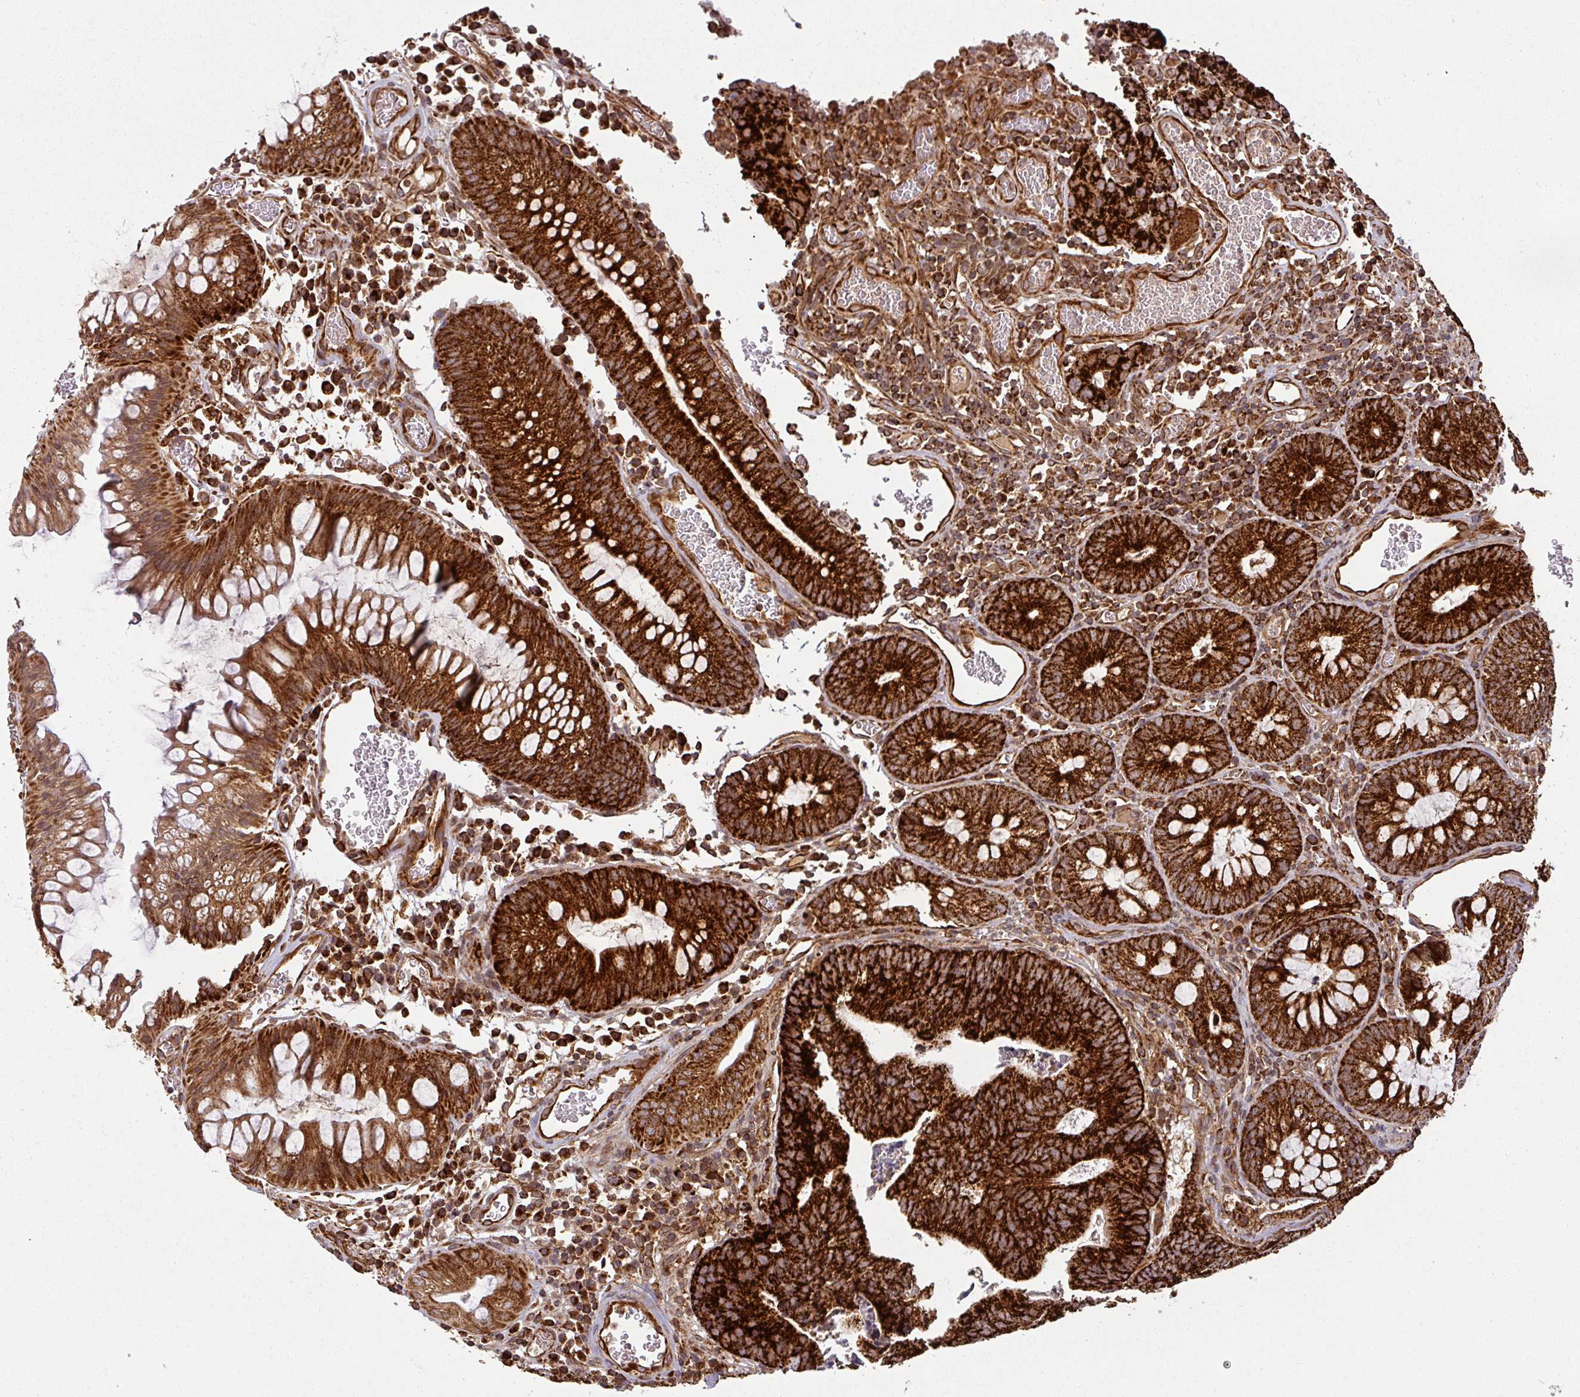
{"staining": {"intensity": "strong", "quantity": ">75%", "location": "cytoplasmic/membranous"}, "tissue": "colorectal cancer", "cell_type": "Tumor cells", "image_type": "cancer", "snomed": [{"axis": "morphology", "description": "Adenocarcinoma, NOS"}, {"axis": "topography", "description": "Colon"}], "caption": "Human colorectal cancer (adenocarcinoma) stained for a protein (brown) demonstrates strong cytoplasmic/membranous positive positivity in about >75% of tumor cells.", "gene": "TRAP1", "patient": {"sex": "female", "age": 57}}